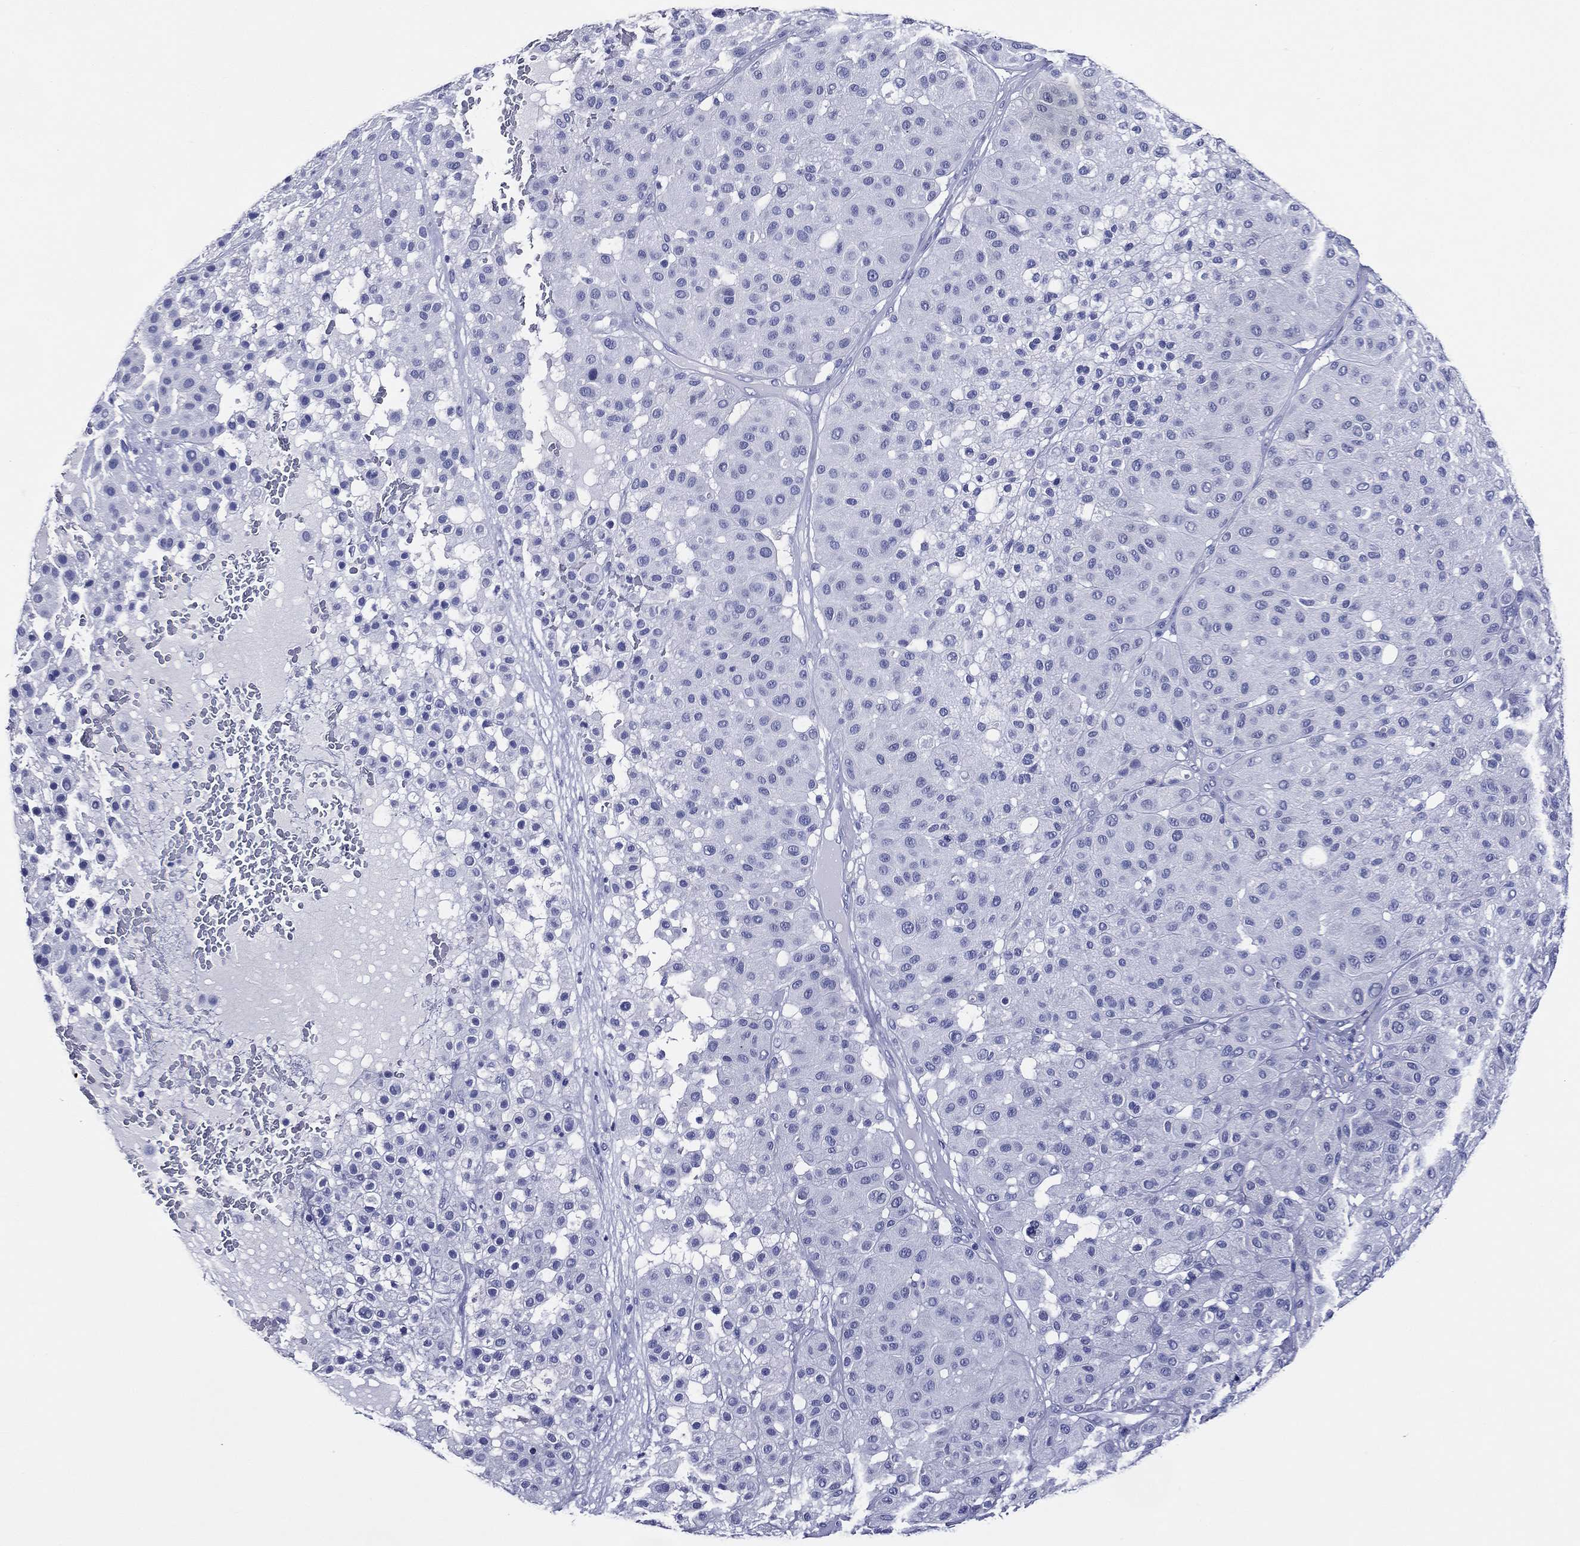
{"staining": {"intensity": "negative", "quantity": "none", "location": "none"}, "tissue": "melanoma", "cell_type": "Tumor cells", "image_type": "cancer", "snomed": [{"axis": "morphology", "description": "Malignant melanoma, Metastatic site"}, {"axis": "topography", "description": "Smooth muscle"}], "caption": "IHC photomicrograph of neoplastic tissue: human malignant melanoma (metastatic site) stained with DAB (3,3'-diaminobenzidine) reveals no significant protein expression in tumor cells.", "gene": "ACE2", "patient": {"sex": "male", "age": 41}}